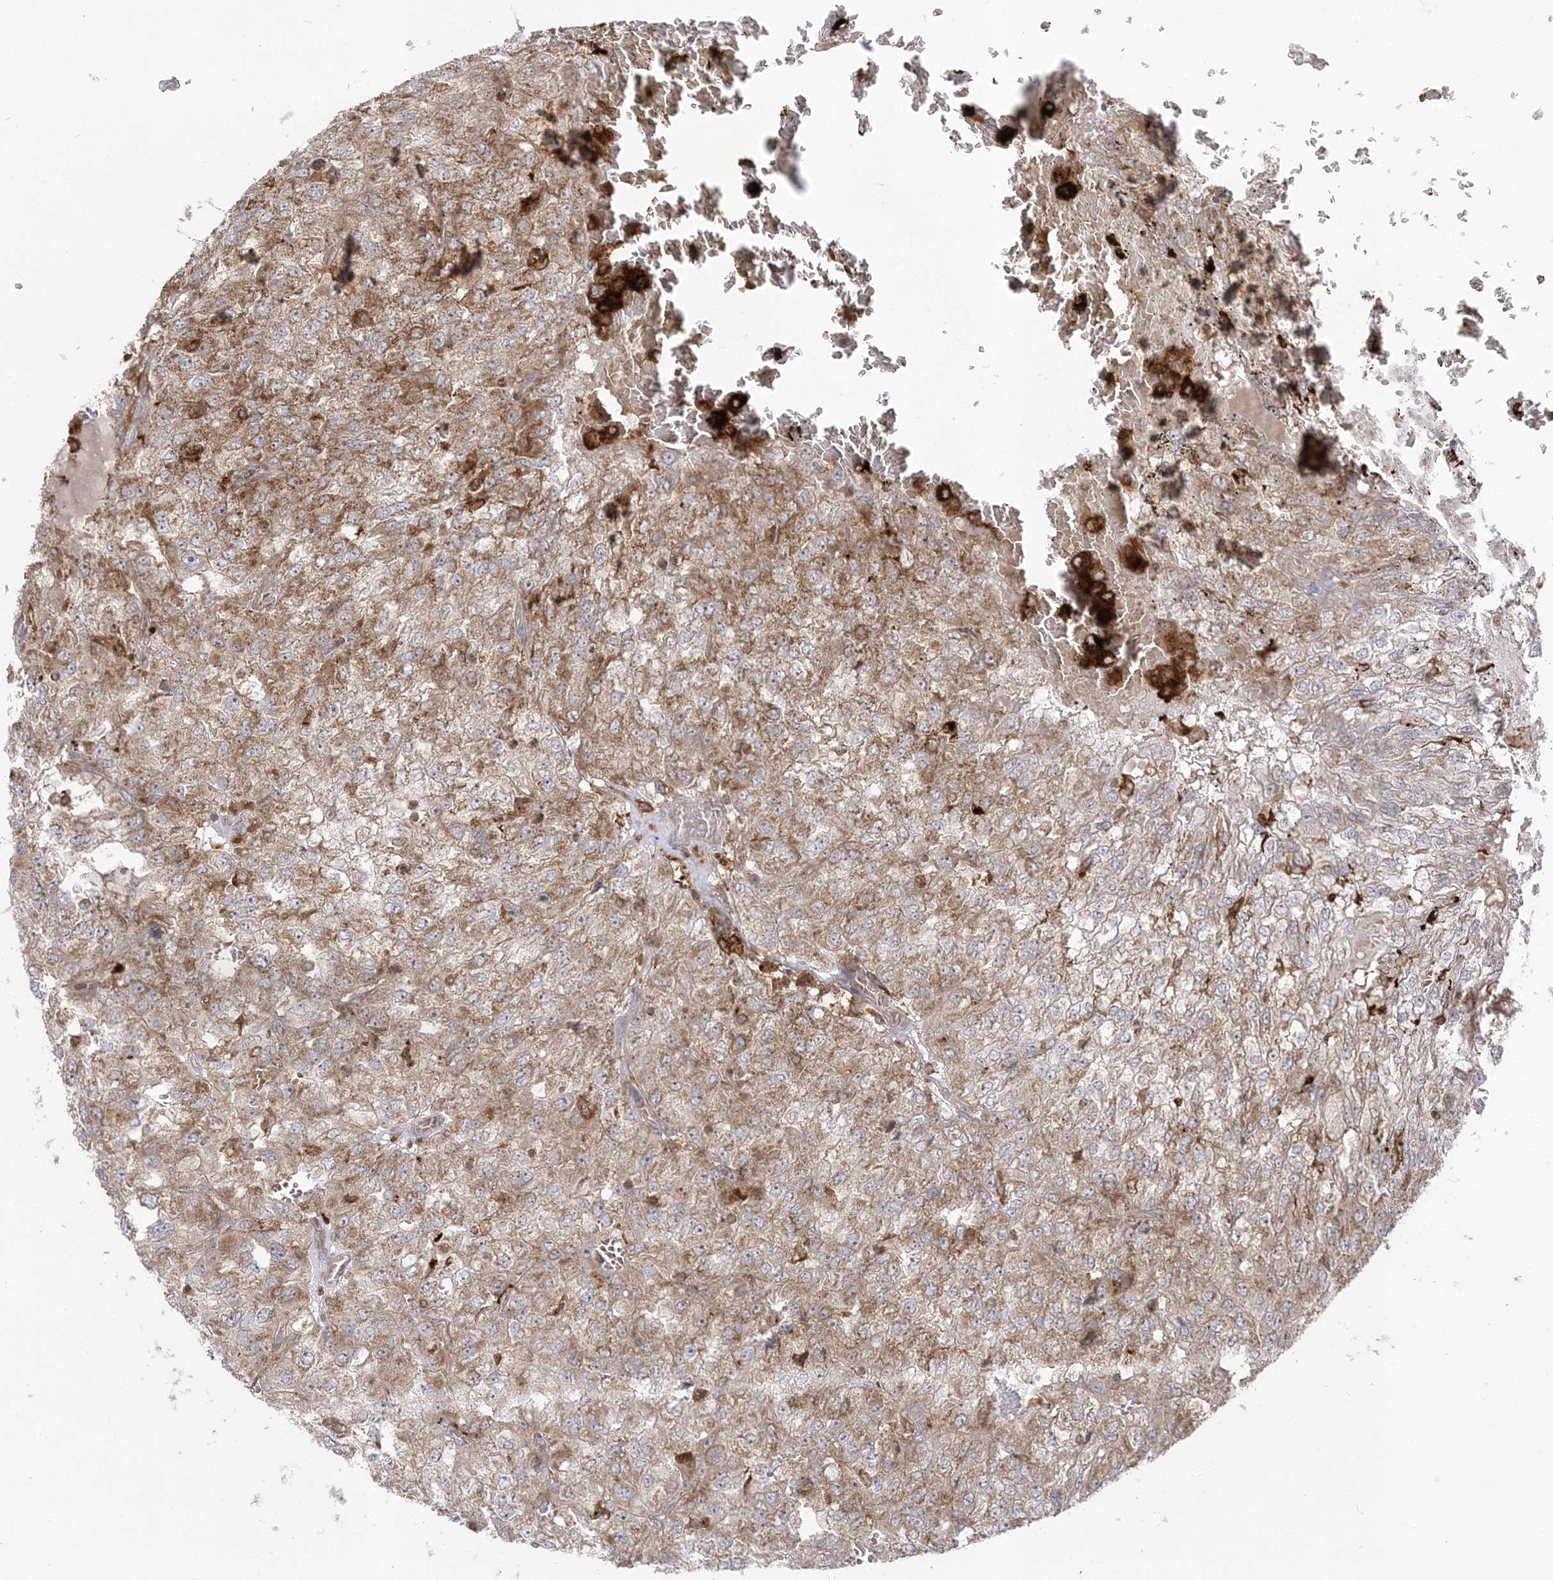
{"staining": {"intensity": "moderate", "quantity": ">75%", "location": "cytoplasmic/membranous"}, "tissue": "renal cancer", "cell_type": "Tumor cells", "image_type": "cancer", "snomed": [{"axis": "morphology", "description": "Adenocarcinoma, NOS"}, {"axis": "topography", "description": "Kidney"}], "caption": "The photomicrograph displays immunohistochemical staining of adenocarcinoma (renal). There is moderate cytoplasmic/membranous expression is present in approximately >75% of tumor cells.", "gene": "LRPPRC", "patient": {"sex": "female", "age": 54}}